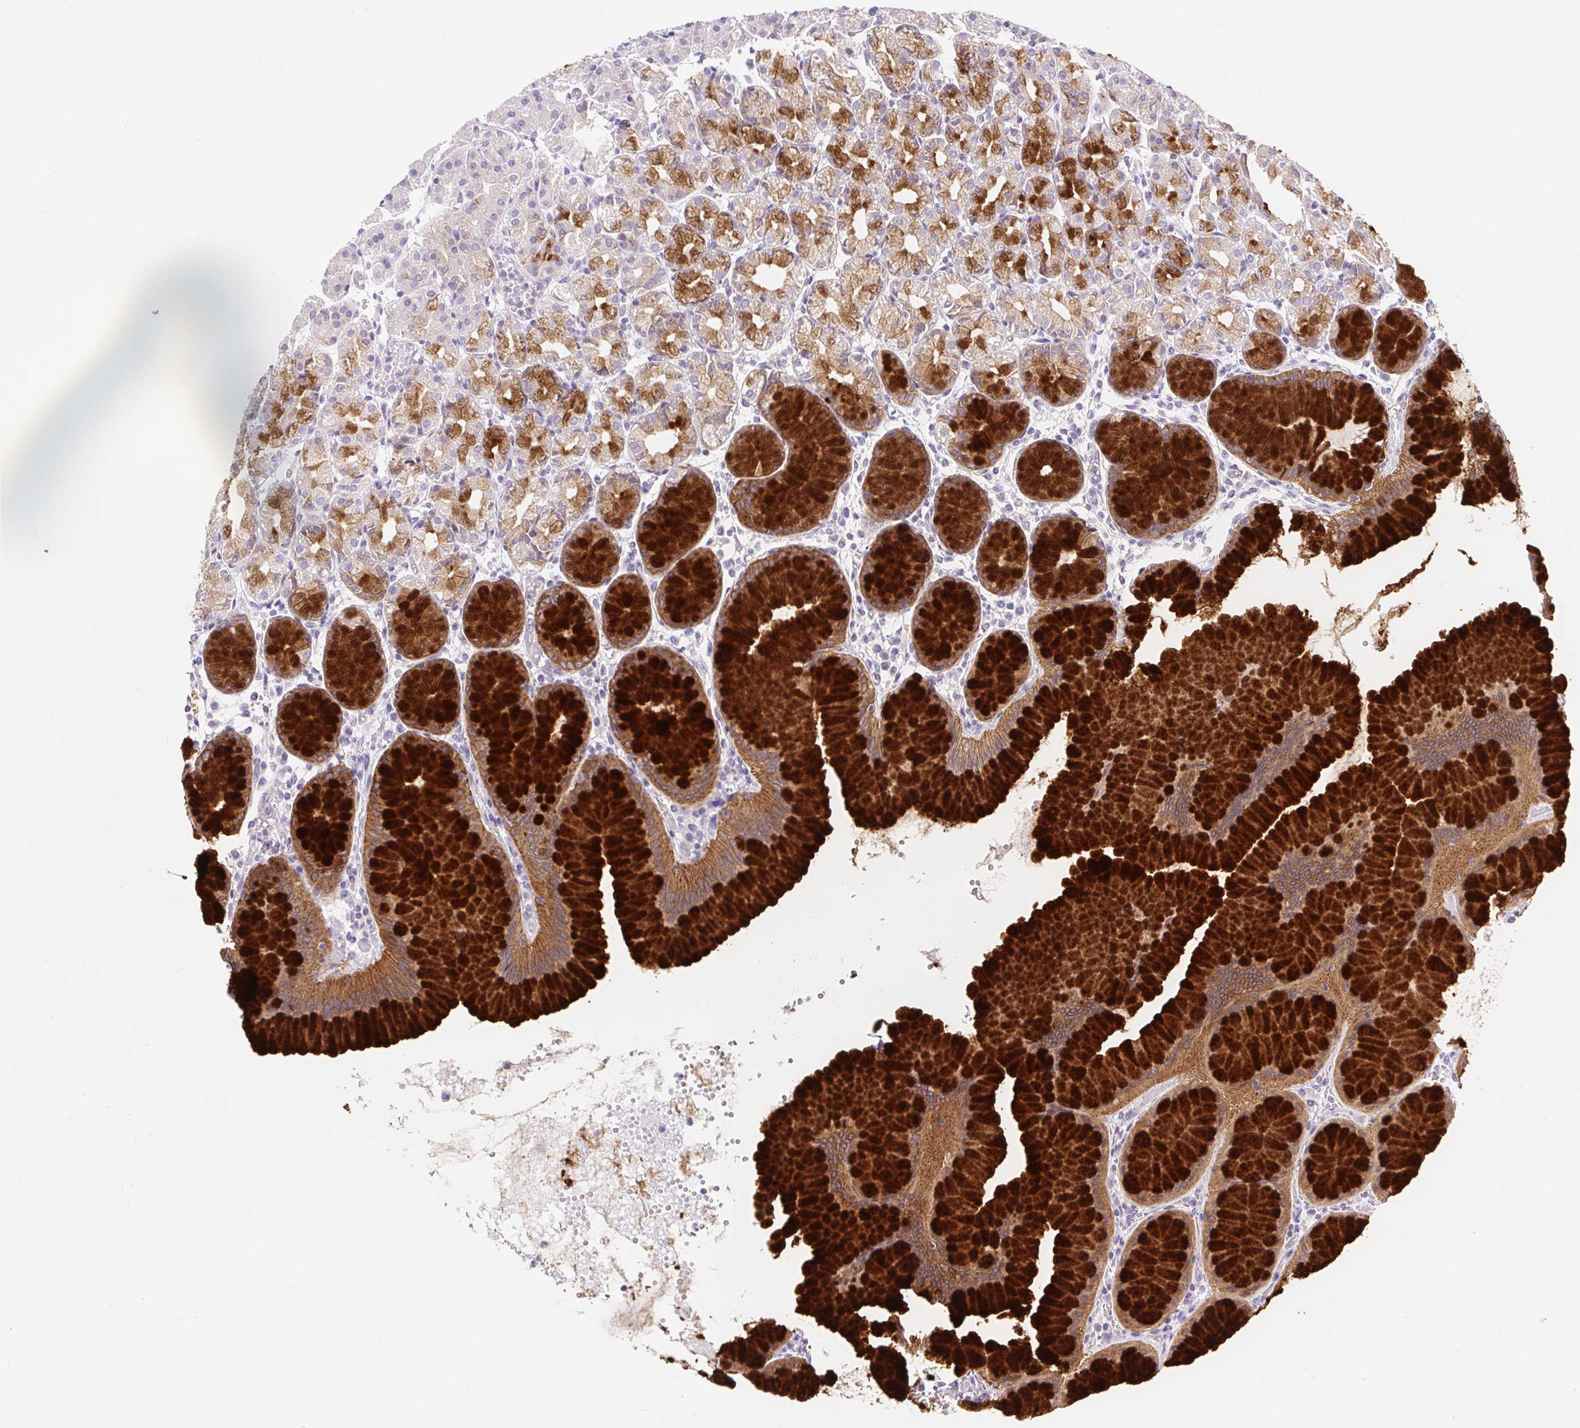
{"staining": {"intensity": "strong", "quantity": "25%-75%", "location": "cytoplasmic/membranous"}, "tissue": "stomach", "cell_type": "Glandular cells", "image_type": "normal", "snomed": [{"axis": "morphology", "description": "Normal tissue, NOS"}, {"axis": "topography", "description": "Stomach"}], "caption": "Brown immunohistochemical staining in unremarkable human stomach shows strong cytoplasmic/membranous positivity in about 25%-75% of glandular cells. (DAB = brown stain, brightfield microscopy at high magnification).", "gene": "BCAS1", "patient": {"sex": "female", "age": 57}}